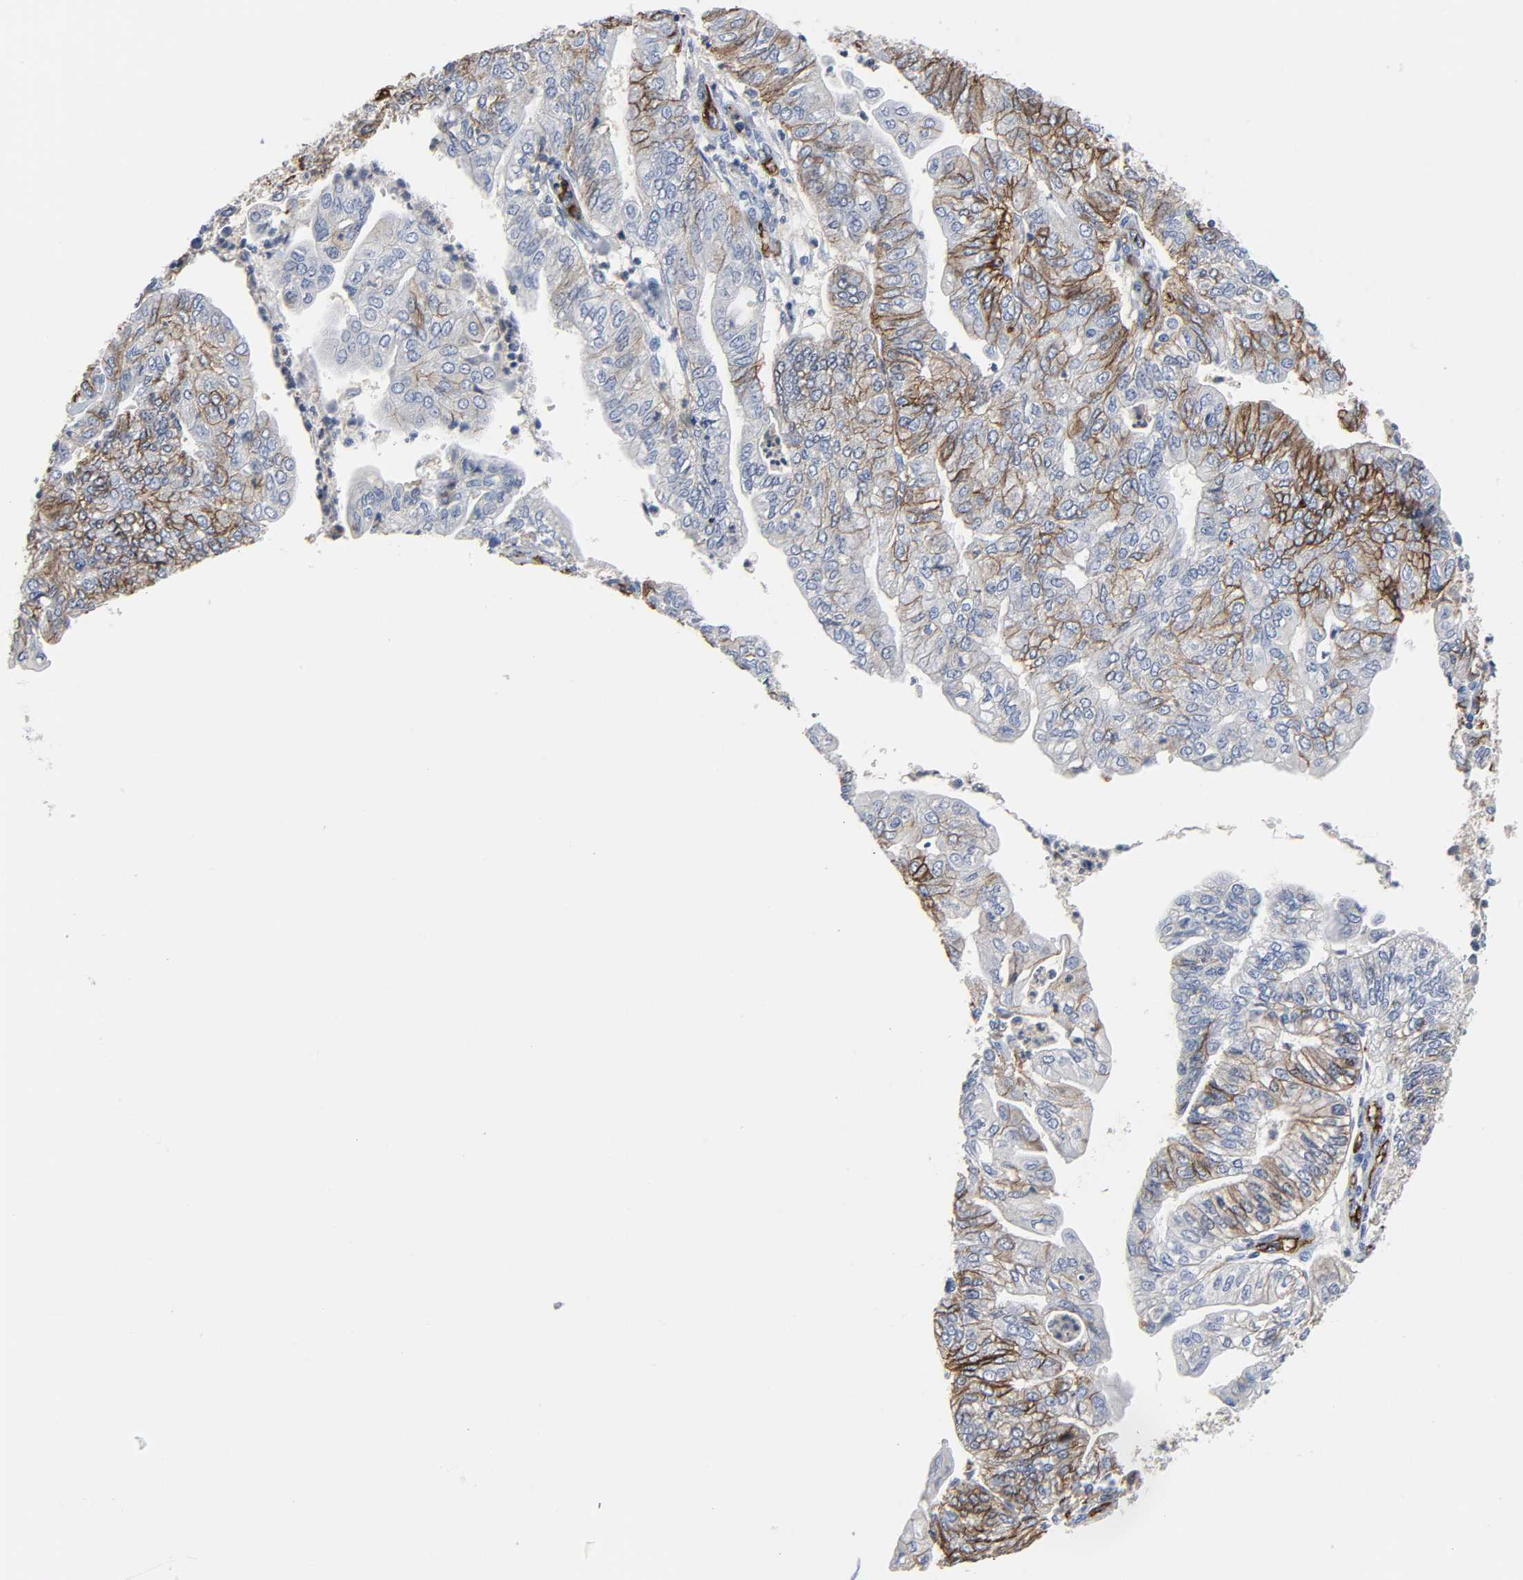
{"staining": {"intensity": "moderate", "quantity": "25%-75%", "location": "cytoplasmic/membranous"}, "tissue": "endometrial cancer", "cell_type": "Tumor cells", "image_type": "cancer", "snomed": [{"axis": "morphology", "description": "Adenocarcinoma, NOS"}, {"axis": "topography", "description": "Endometrium"}], "caption": "DAB immunohistochemical staining of endometrial cancer (adenocarcinoma) reveals moderate cytoplasmic/membranous protein positivity in approximately 25%-75% of tumor cells.", "gene": "PECAM1", "patient": {"sex": "female", "age": 59}}